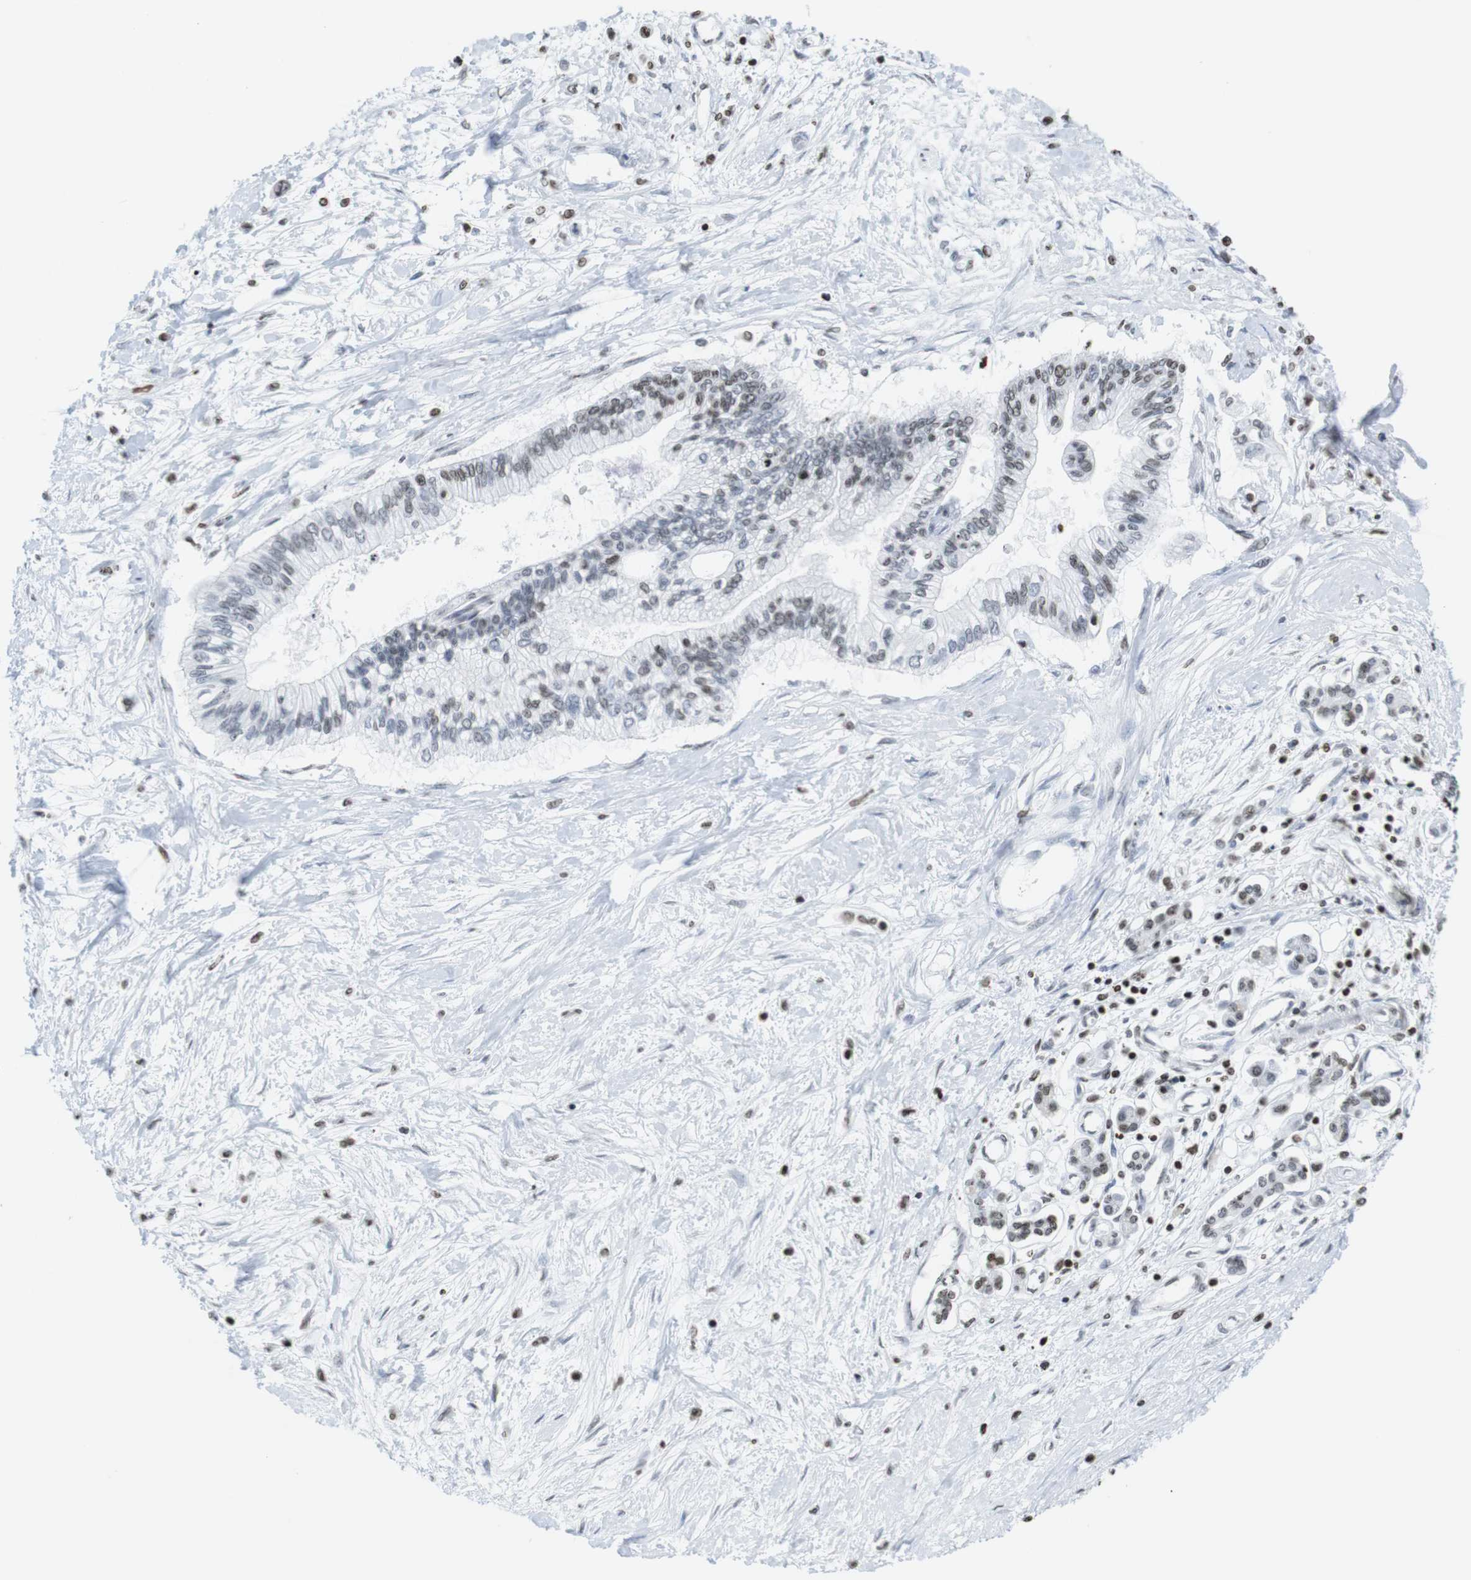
{"staining": {"intensity": "moderate", "quantity": "<25%", "location": "nuclear"}, "tissue": "pancreatic cancer", "cell_type": "Tumor cells", "image_type": "cancer", "snomed": [{"axis": "morphology", "description": "Adenocarcinoma, NOS"}, {"axis": "topography", "description": "Pancreas"}], "caption": "Pancreatic cancer stained with a protein marker exhibits moderate staining in tumor cells.", "gene": "BSX", "patient": {"sex": "female", "age": 77}}